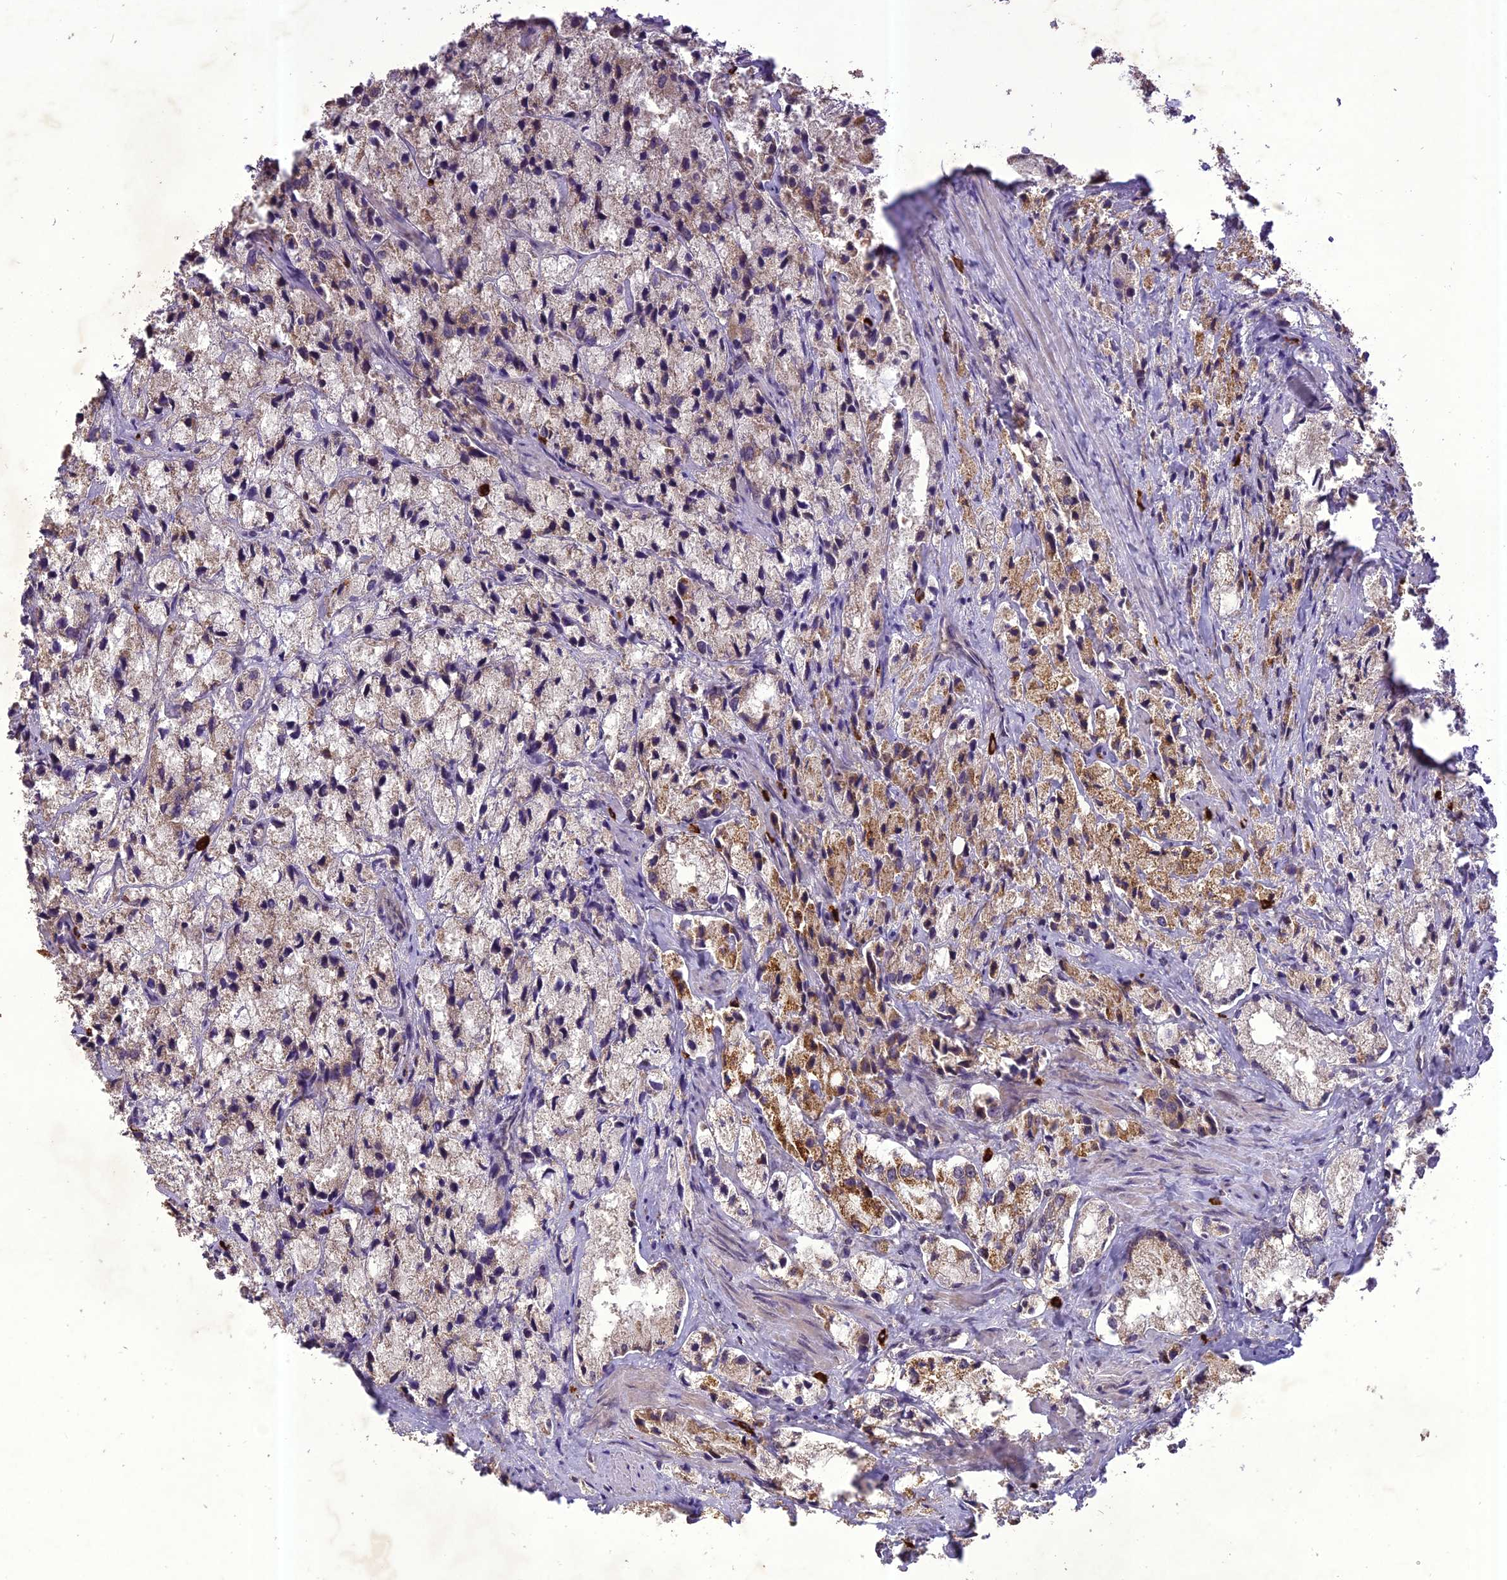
{"staining": {"intensity": "moderate", "quantity": "<25%", "location": "cytoplasmic/membranous"}, "tissue": "prostate cancer", "cell_type": "Tumor cells", "image_type": "cancer", "snomed": [{"axis": "morphology", "description": "Adenocarcinoma, High grade"}, {"axis": "topography", "description": "Prostate"}], "caption": "The photomicrograph shows a brown stain indicating the presence of a protein in the cytoplasmic/membranous of tumor cells in prostate high-grade adenocarcinoma. Immunohistochemistry stains the protein of interest in brown and the nuclei are stained blue.", "gene": "TIGD7", "patient": {"sex": "male", "age": 66}}